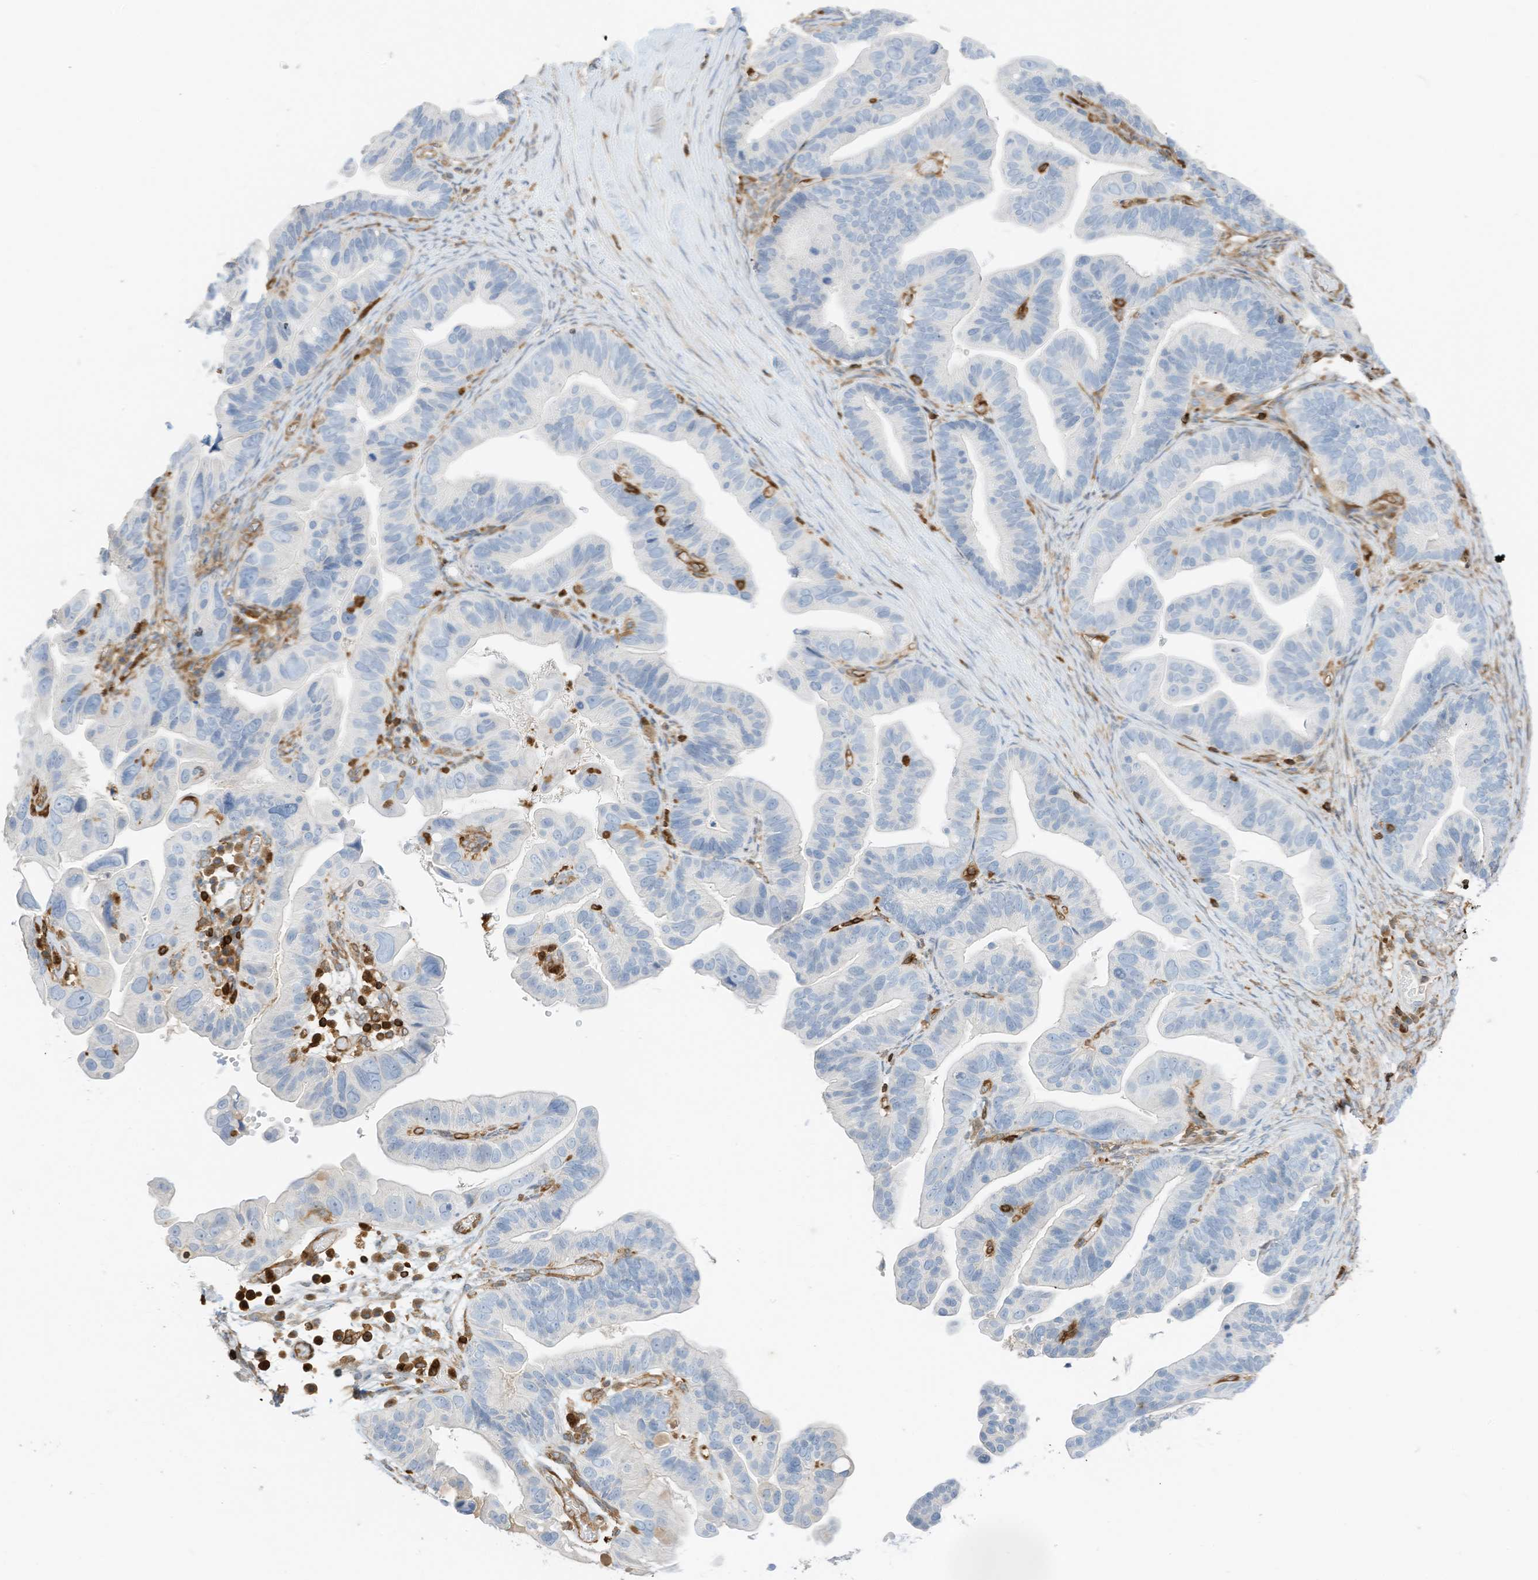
{"staining": {"intensity": "negative", "quantity": "none", "location": "none"}, "tissue": "ovarian cancer", "cell_type": "Tumor cells", "image_type": "cancer", "snomed": [{"axis": "morphology", "description": "Cystadenocarcinoma, serous, NOS"}, {"axis": "topography", "description": "Ovary"}], "caption": "Tumor cells show no significant expression in ovarian serous cystadenocarcinoma. The staining is performed using DAB (3,3'-diaminobenzidine) brown chromogen with nuclei counter-stained in using hematoxylin.", "gene": "ARHGAP25", "patient": {"sex": "female", "age": 56}}